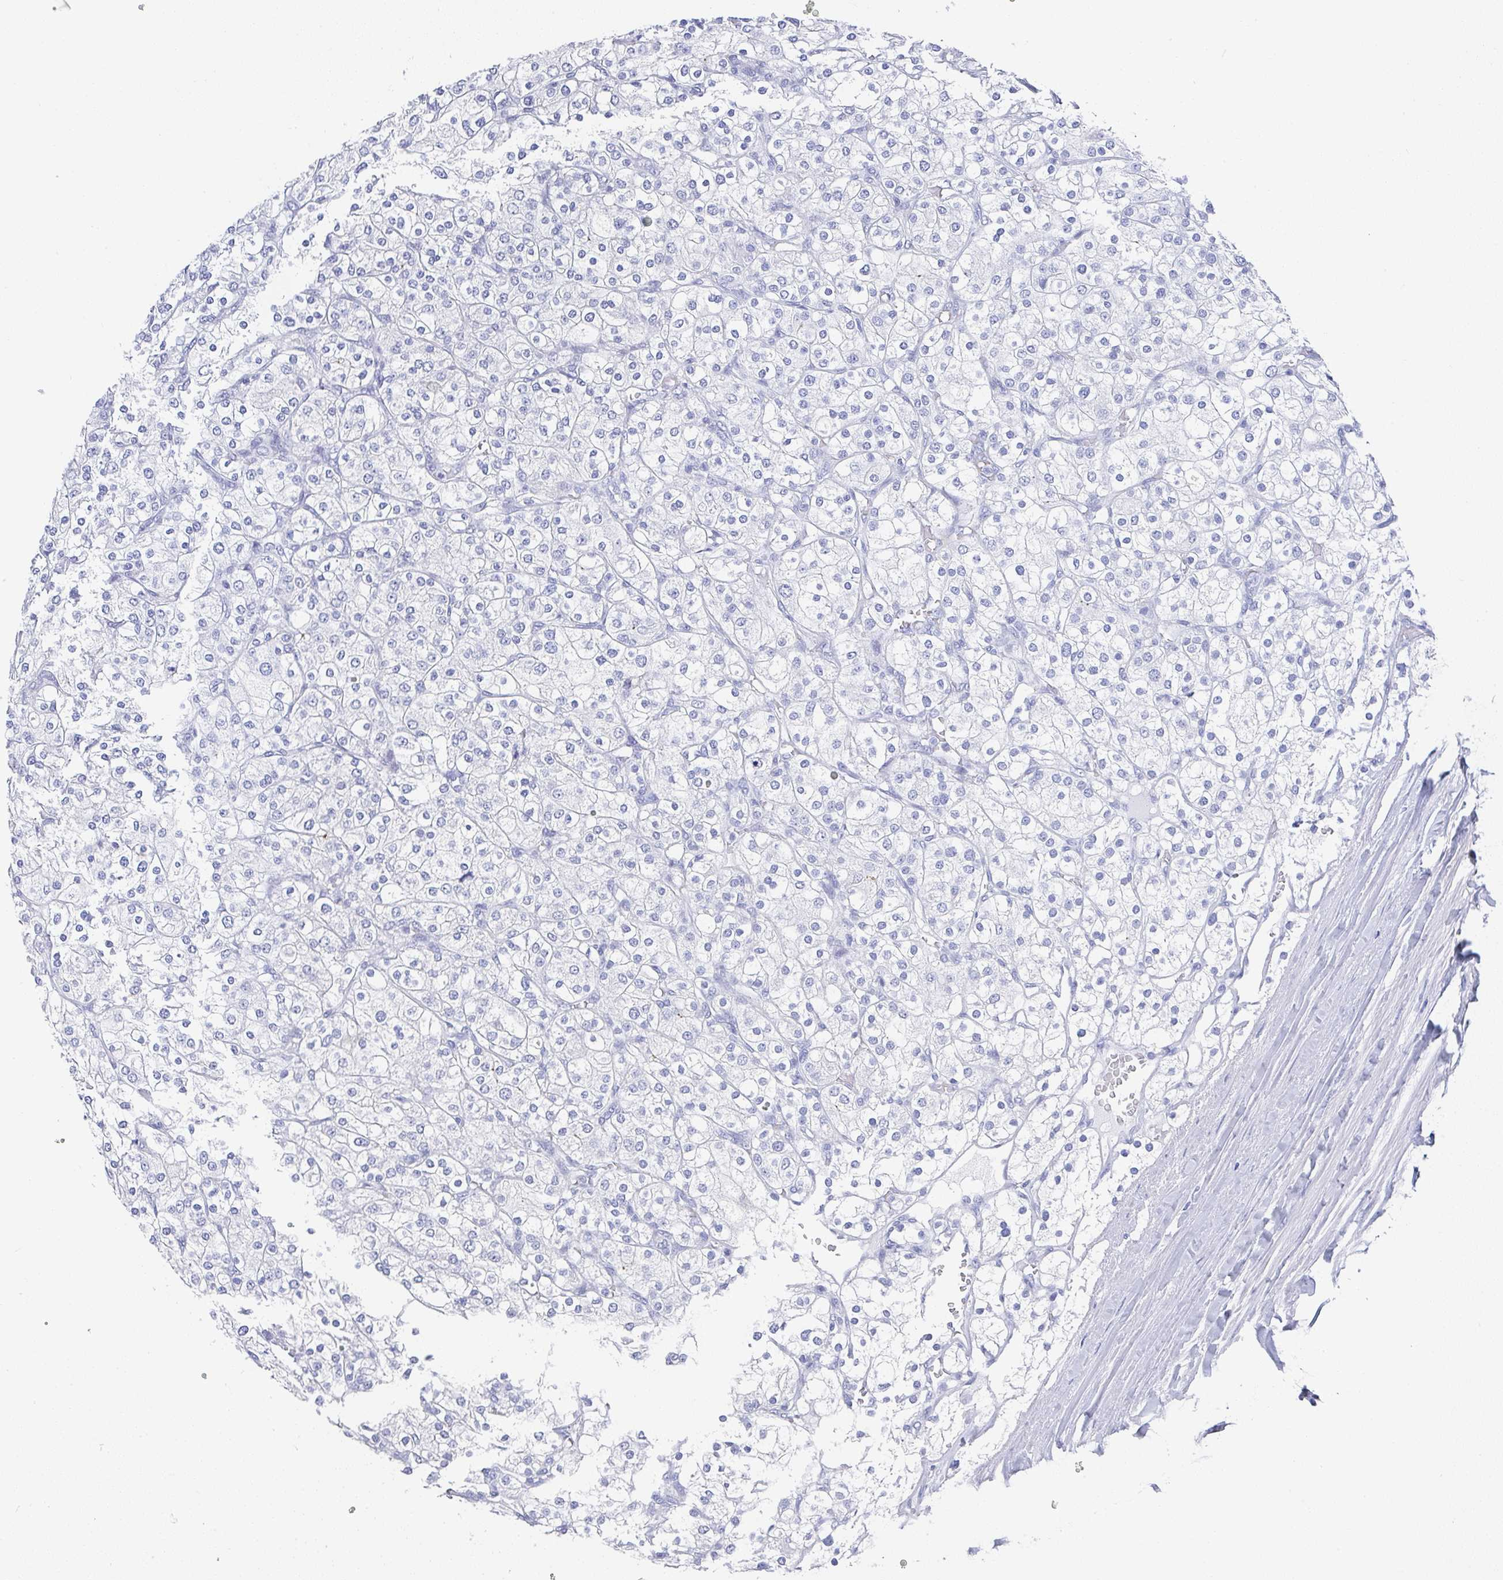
{"staining": {"intensity": "negative", "quantity": "none", "location": "none"}, "tissue": "renal cancer", "cell_type": "Tumor cells", "image_type": "cancer", "snomed": [{"axis": "morphology", "description": "Adenocarcinoma, NOS"}, {"axis": "topography", "description": "Kidney"}], "caption": "IHC photomicrograph of neoplastic tissue: renal cancer stained with DAB demonstrates no significant protein staining in tumor cells. (DAB IHC, high magnification).", "gene": "TNFRSF8", "patient": {"sex": "male", "age": 80}}